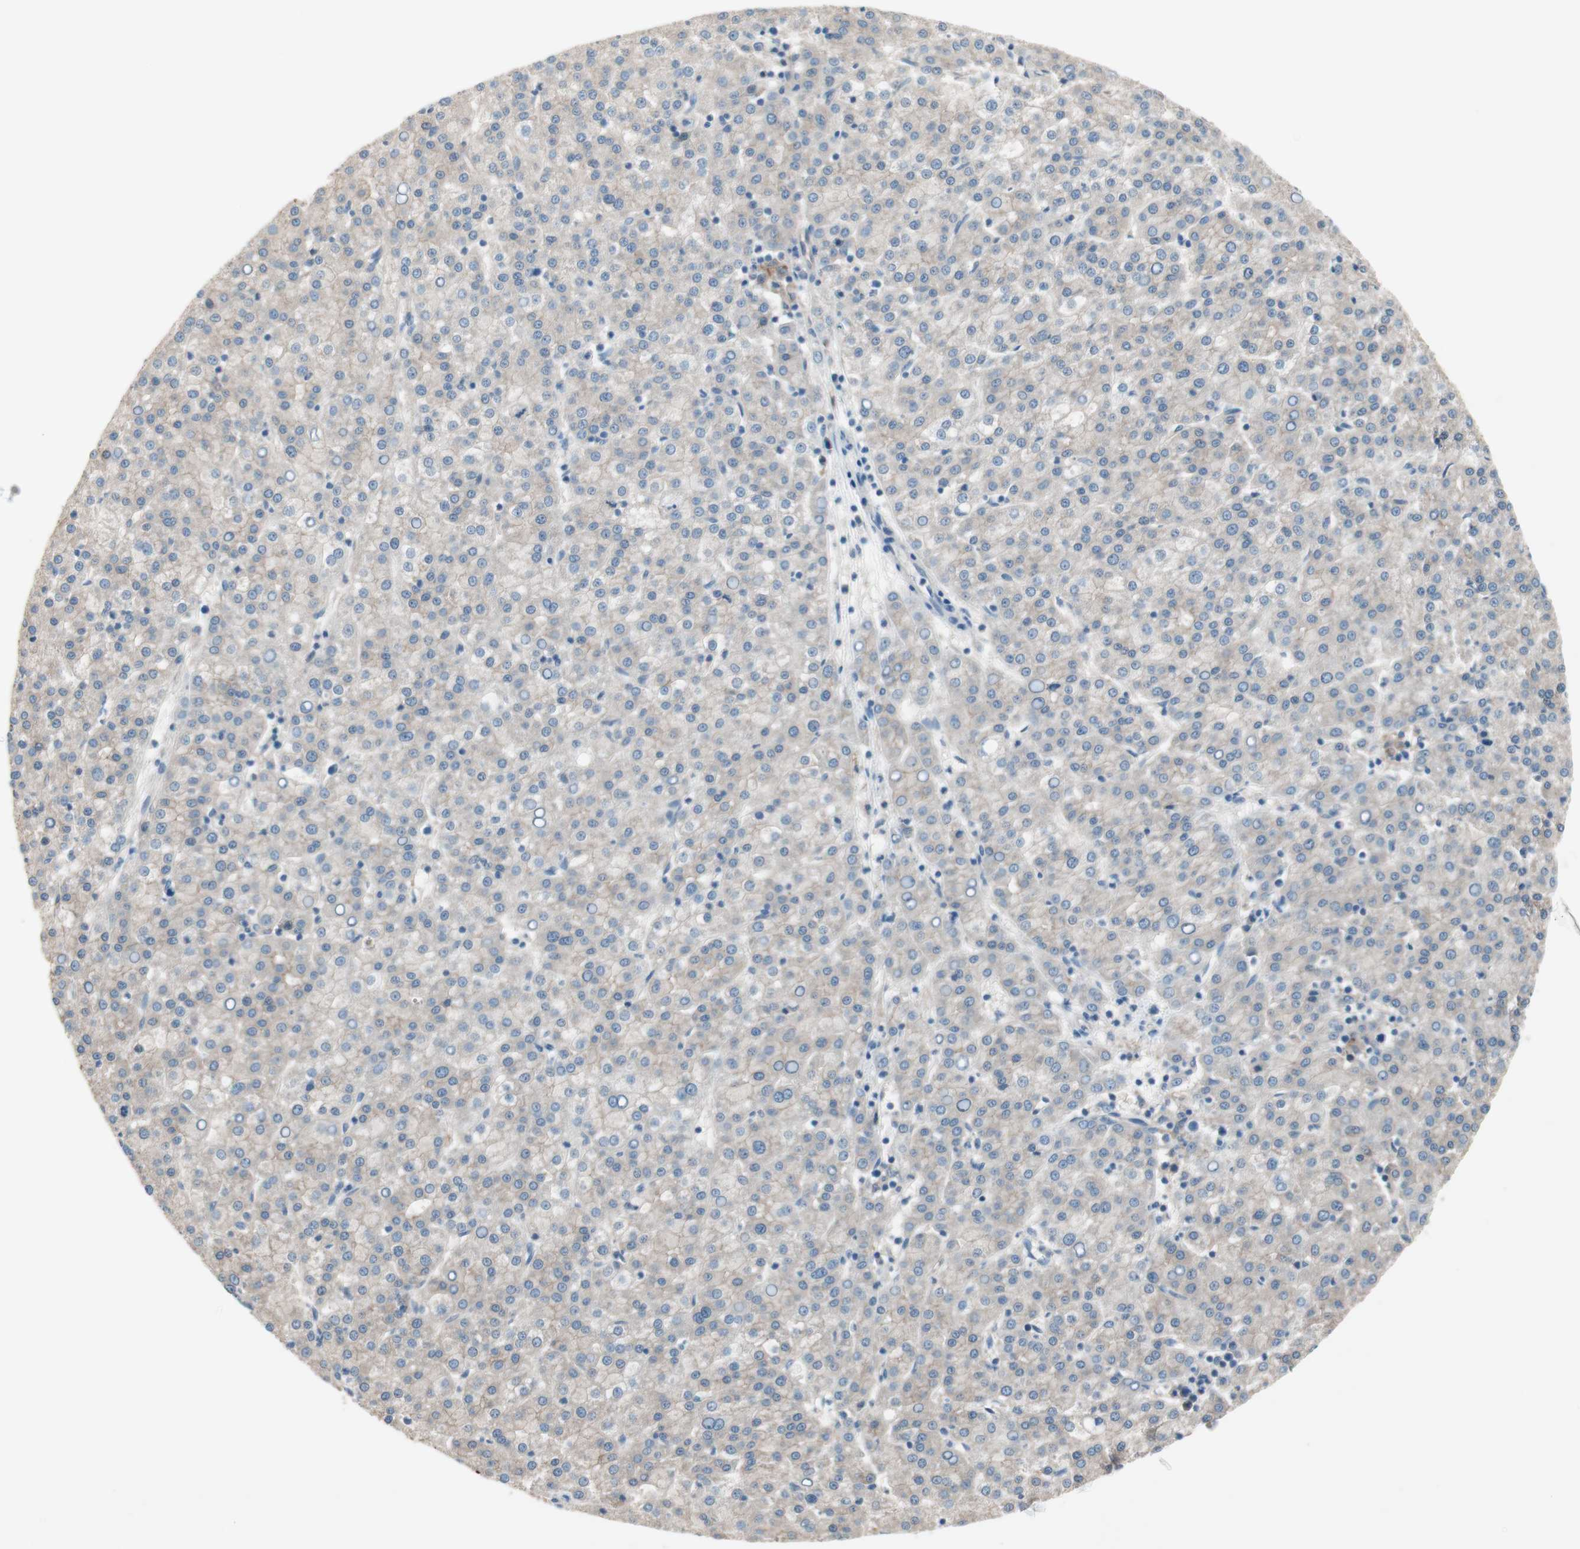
{"staining": {"intensity": "weak", "quantity": ">75%", "location": "cytoplasmic/membranous"}, "tissue": "liver cancer", "cell_type": "Tumor cells", "image_type": "cancer", "snomed": [{"axis": "morphology", "description": "Carcinoma, Hepatocellular, NOS"}, {"axis": "topography", "description": "Liver"}], "caption": "DAB (3,3'-diaminobenzidine) immunohistochemical staining of human liver cancer demonstrates weak cytoplasmic/membranous protein expression in about >75% of tumor cells.", "gene": "GLUL", "patient": {"sex": "female", "age": 58}}